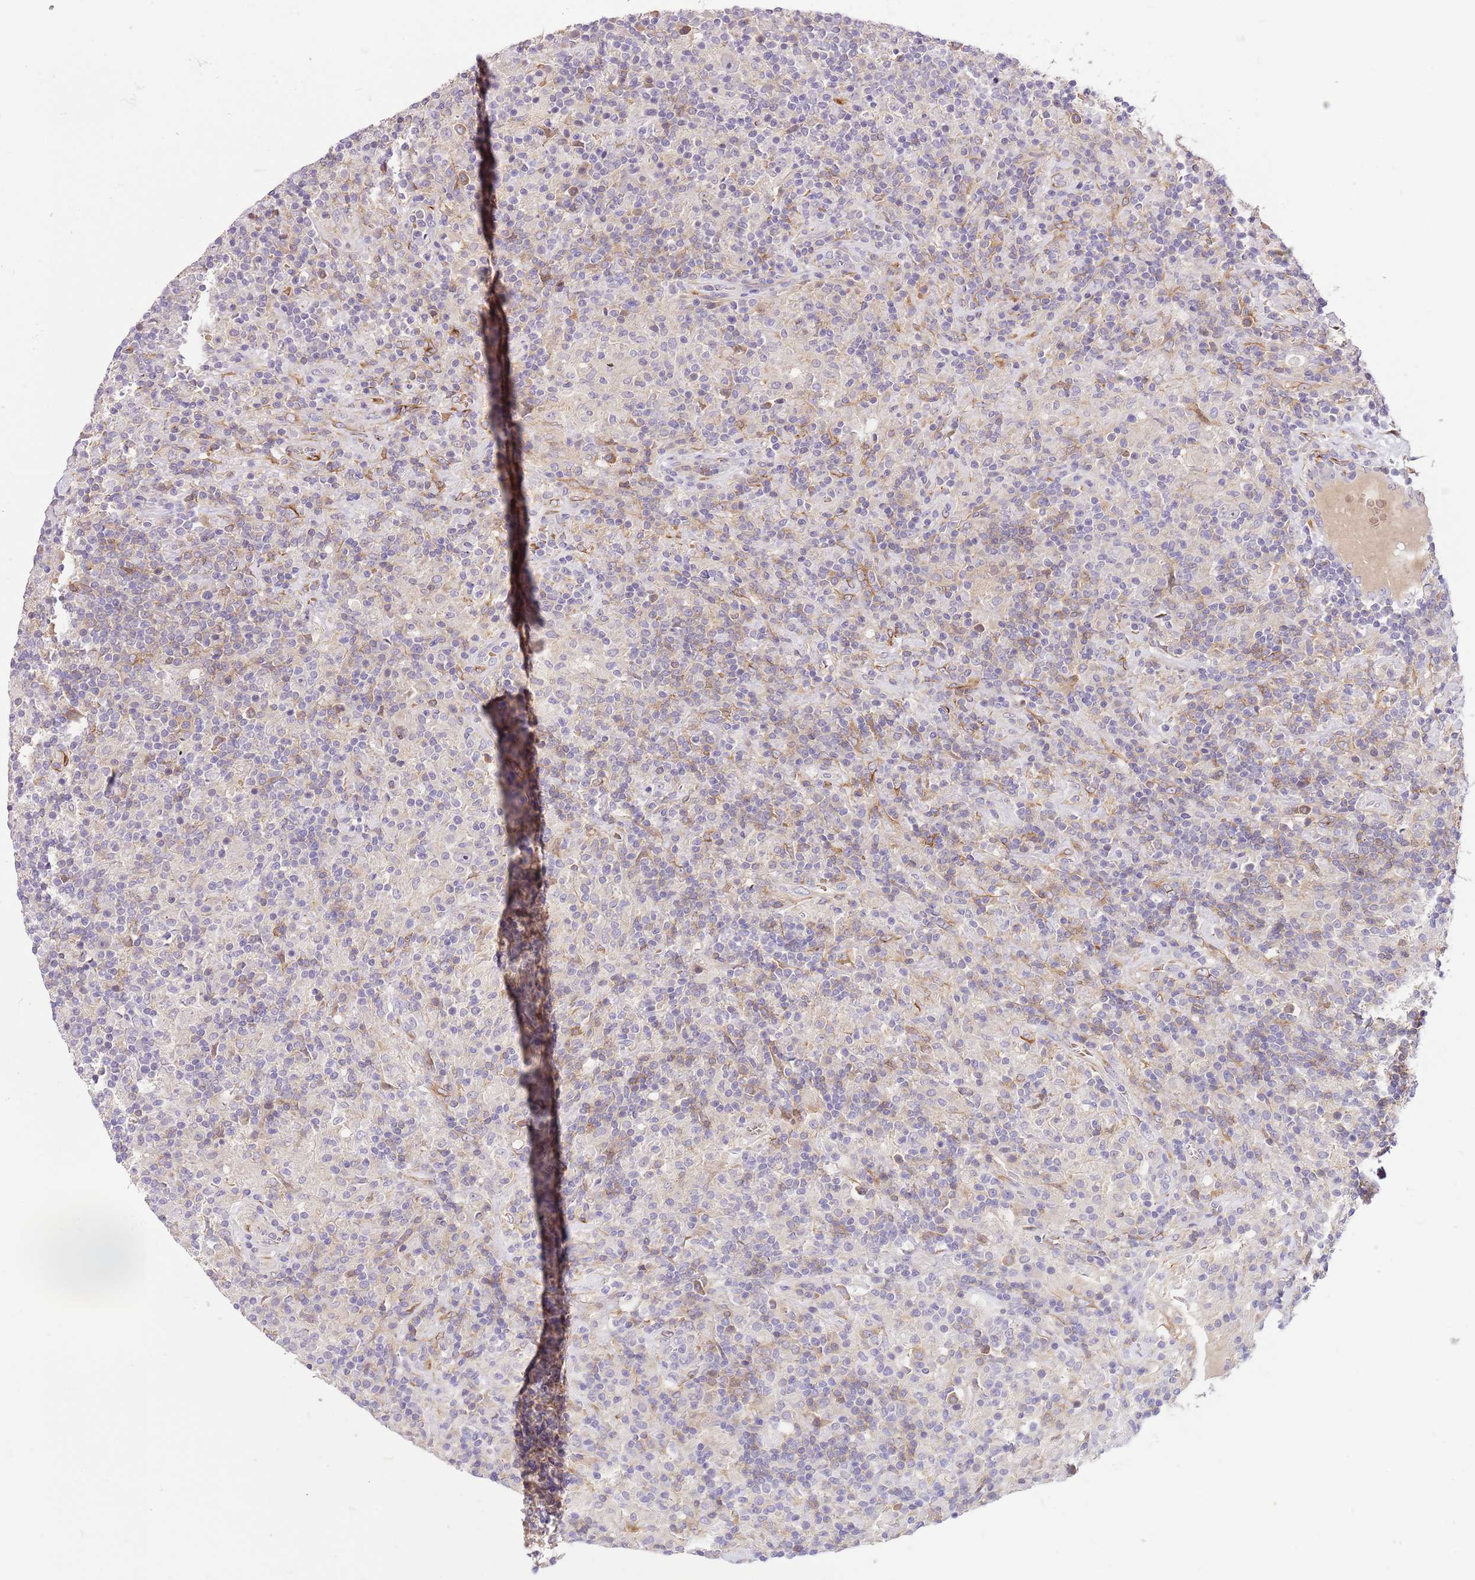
{"staining": {"intensity": "negative", "quantity": "none", "location": "none"}, "tissue": "lymphoma", "cell_type": "Tumor cells", "image_type": "cancer", "snomed": [{"axis": "morphology", "description": "Hodgkin's disease, NOS"}, {"axis": "topography", "description": "Lymph node"}], "caption": "Immunohistochemistry of human Hodgkin's disease demonstrates no staining in tumor cells.", "gene": "RFK", "patient": {"sex": "male", "age": 70}}